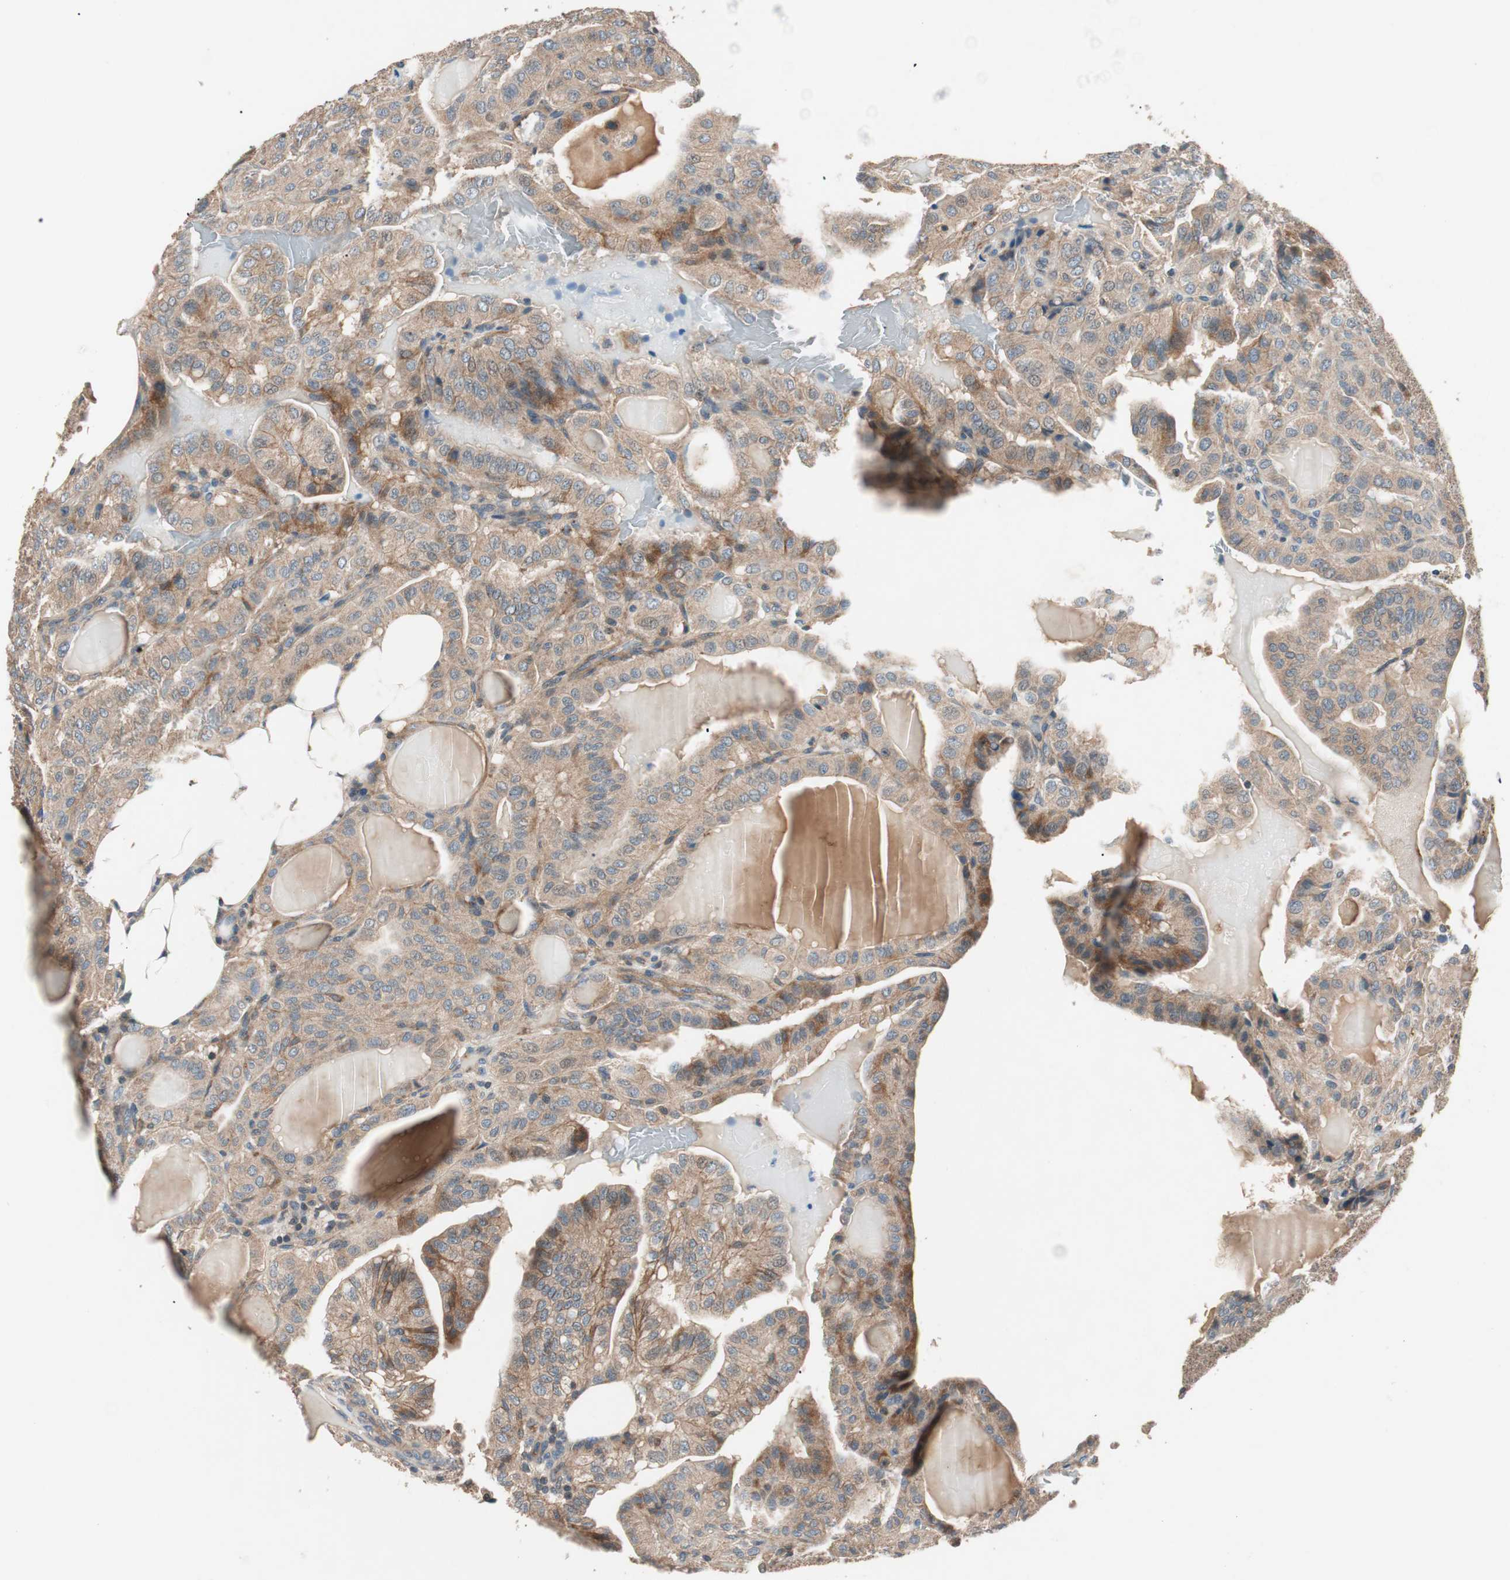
{"staining": {"intensity": "moderate", "quantity": ">75%", "location": "cytoplasmic/membranous"}, "tissue": "thyroid cancer", "cell_type": "Tumor cells", "image_type": "cancer", "snomed": [{"axis": "morphology", "description": "Papillary adenocarcinoma, NOS"}, {"axis": "topography", "description": "Thyroid gland"}], "caption": "IHC (DAB) staining of human thyroid cancer shows moderate cytoplasmic/membranous protein positivity in about >75% of tumor cells.", "gene": "HPN", "patient": {"sex": "male", "age": 77}}